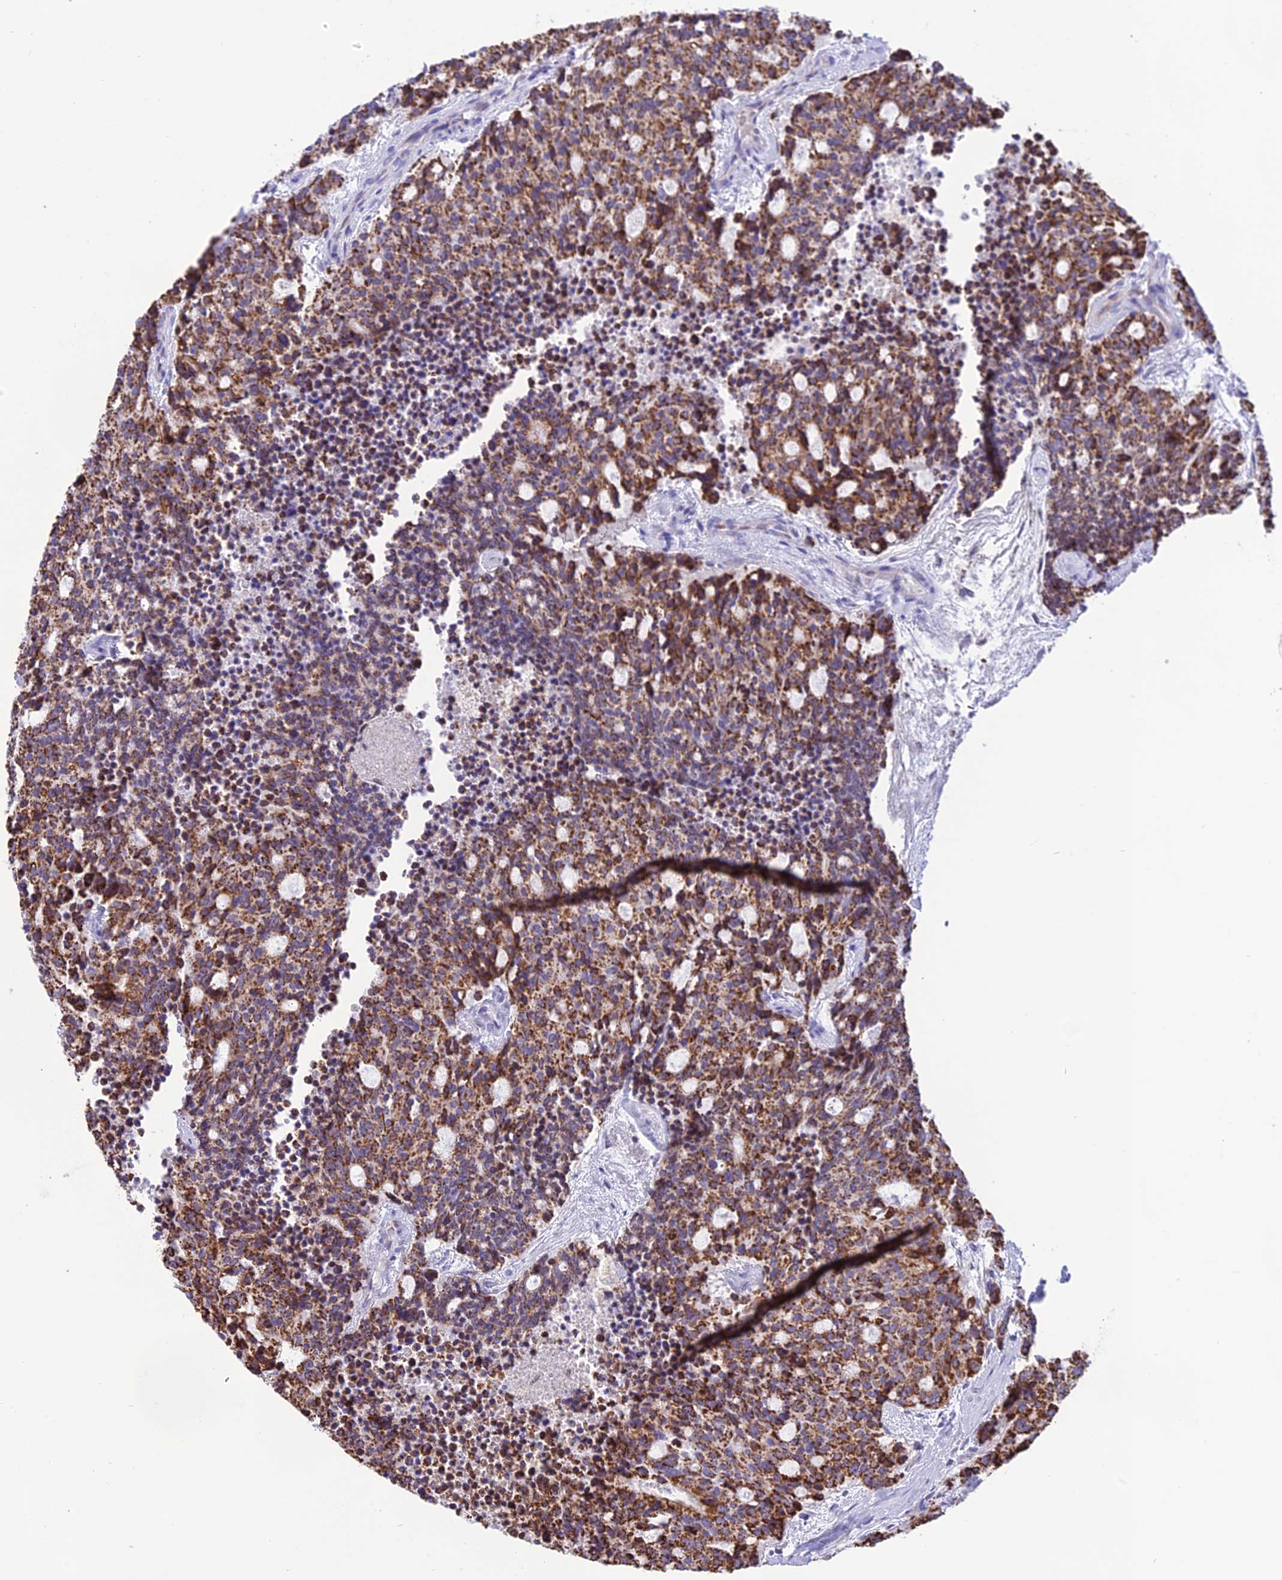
{"staining": {"intensity": "moderate", "quantity": ">75%", "location": "cytoplasmic/membranous"}, "tissue": "carcinoid", "cell_type": "Tumor cells", "image_type": "cancer", "snomed": [{"axis": "morphology", "description": "Carcinoid, malignant, NOS"}, {"axis": "topography", "description": "Pancreas"}], "caption": "Human carcinoid (malignant) stained with a brown dye exhibits moderate cytoplasmic/membranous positive positivity in approximately >75% of tumor cells.", "gene": "DOC2B", "patient": {"sex": "female", "age": 54}}